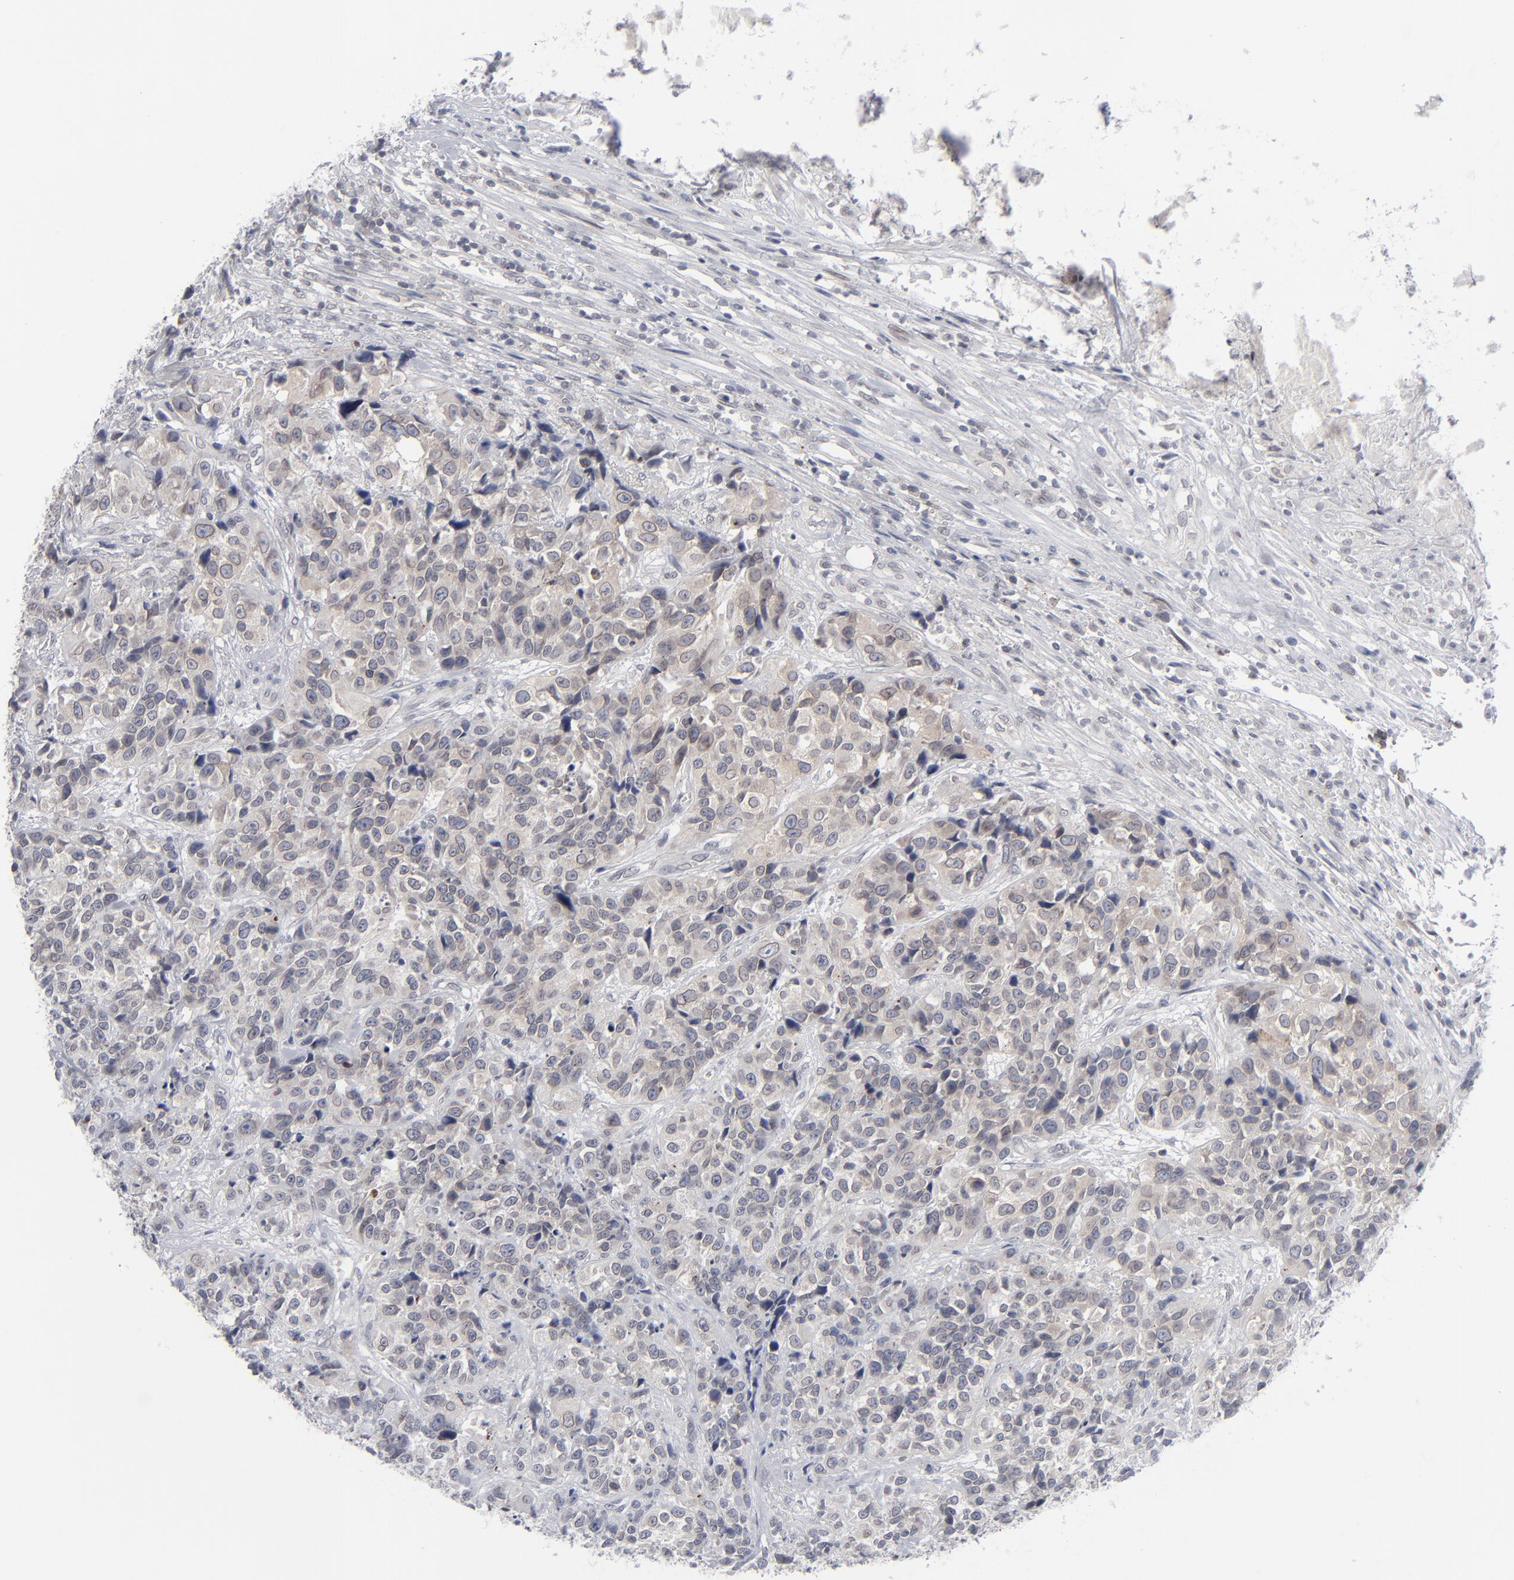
{"staining": {"intensity": "weak", "quantity": "<25%", "location": "cytoplasmic/membranous,nuclear"}, "tissue": "urothelial cancer", "cell_type": "Tumor cells", "image_type": "cancer", "snomed": [{"axis": "morphology", "description": "Urothelial carcinoma, High grade"}, {"axis": "topography", "description": "Urinary bladder"}], "caption": "This is a image of IHC staining of urothelial cancer, which shows no positivity in tumor cells.", "gene": "NUP88", "patient": {"sex": "female", "age": 81}}